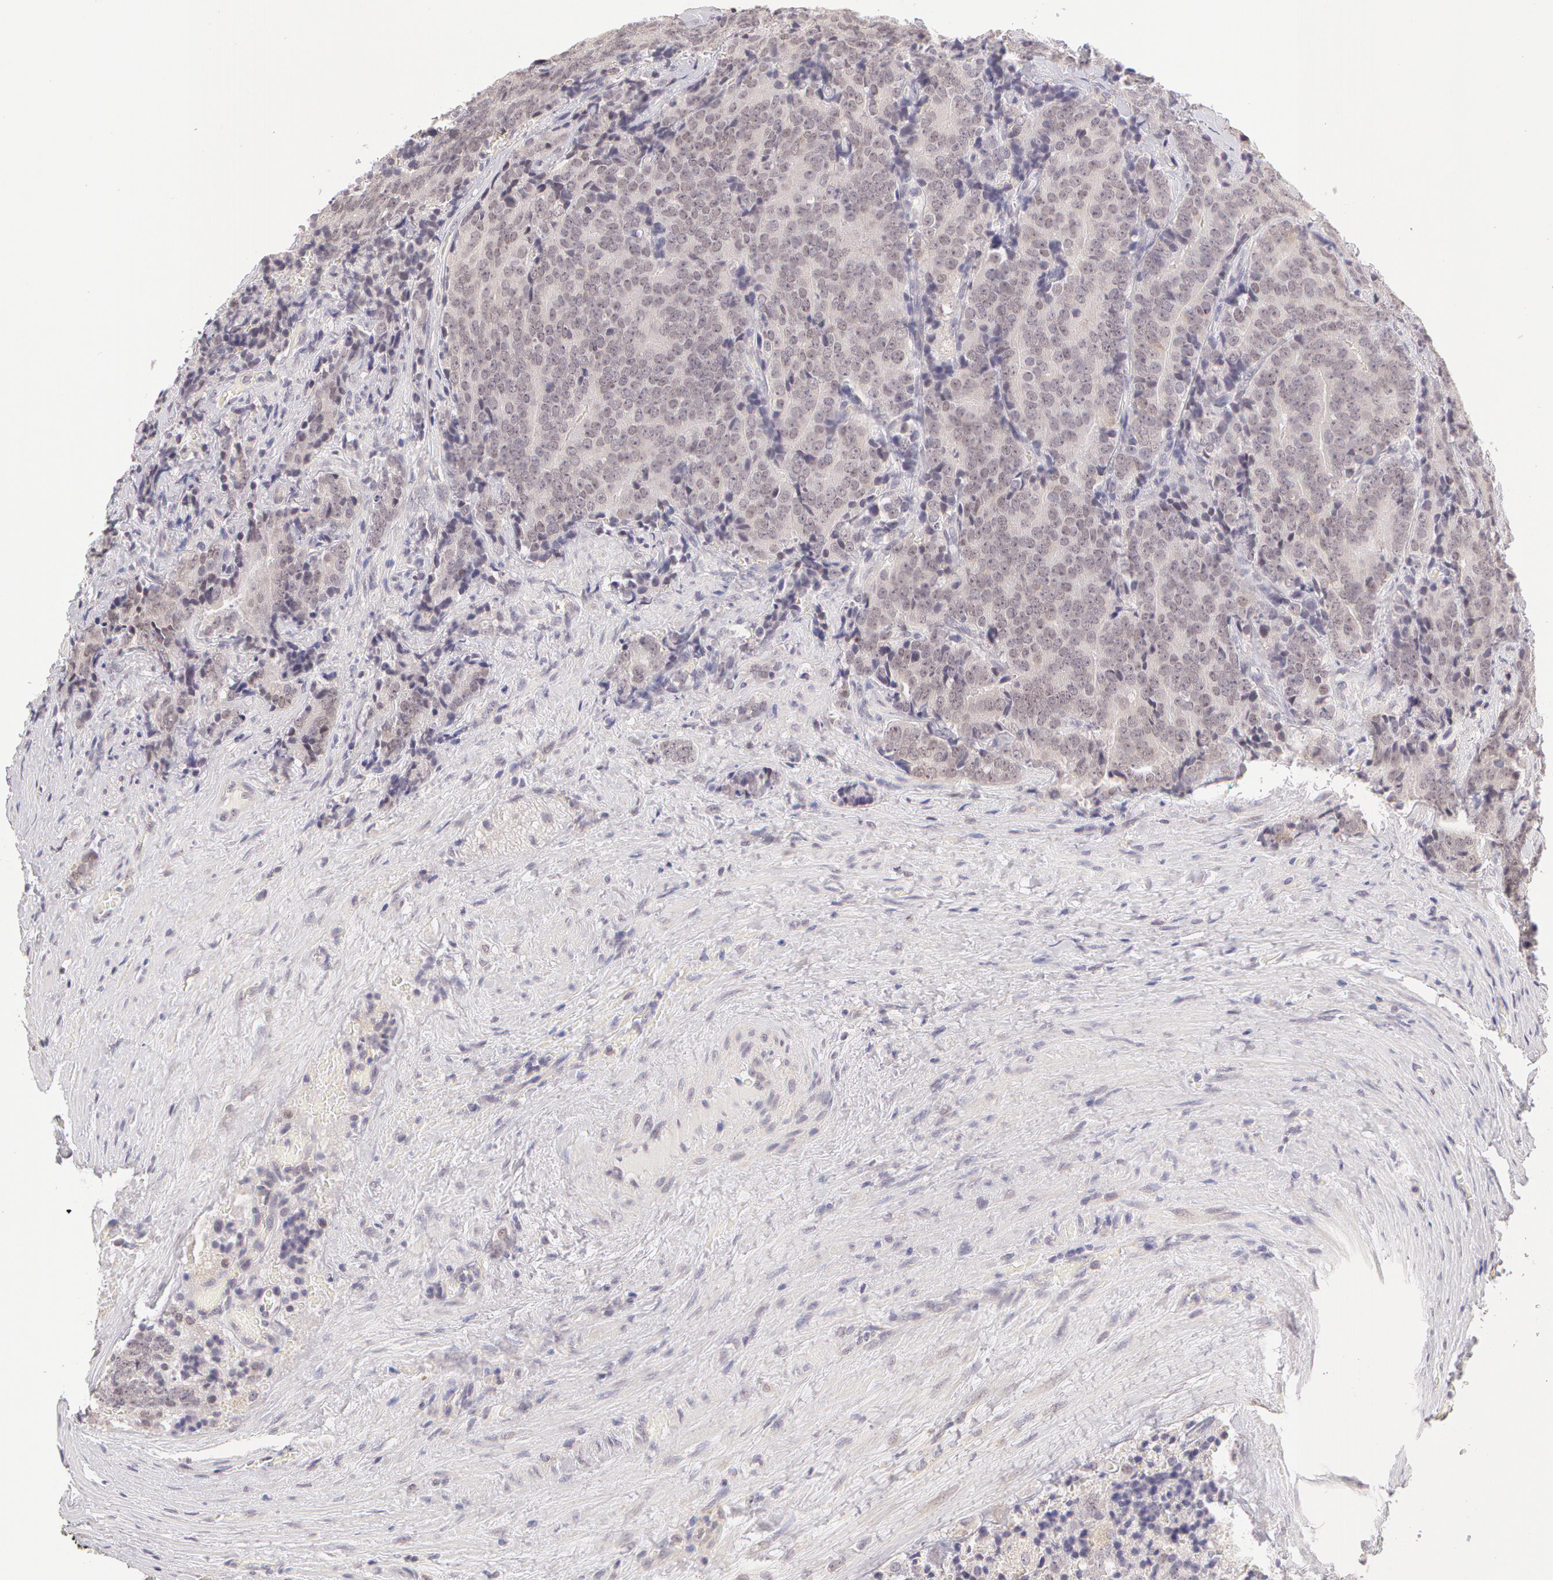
{"staining": {"intensity": "negative", "quantity": "none", "location": "none"}, "tissue": "prostate cancer", "cell_type": "Tumor cells", "image_type": "cancer", "snomed": [{"axis": "morphology", "description": "Adenocarcinoma, Medium grade"}, {"axis": "topography", "description": "Prostate"}], "caption": "Protein analysis of adenocarcinoma (medium-grade) (prostate) demonstrates no significant positivity in tumor cells.", "gene": "ZNF597", "patient": {"sex": "male", "age": 65}}